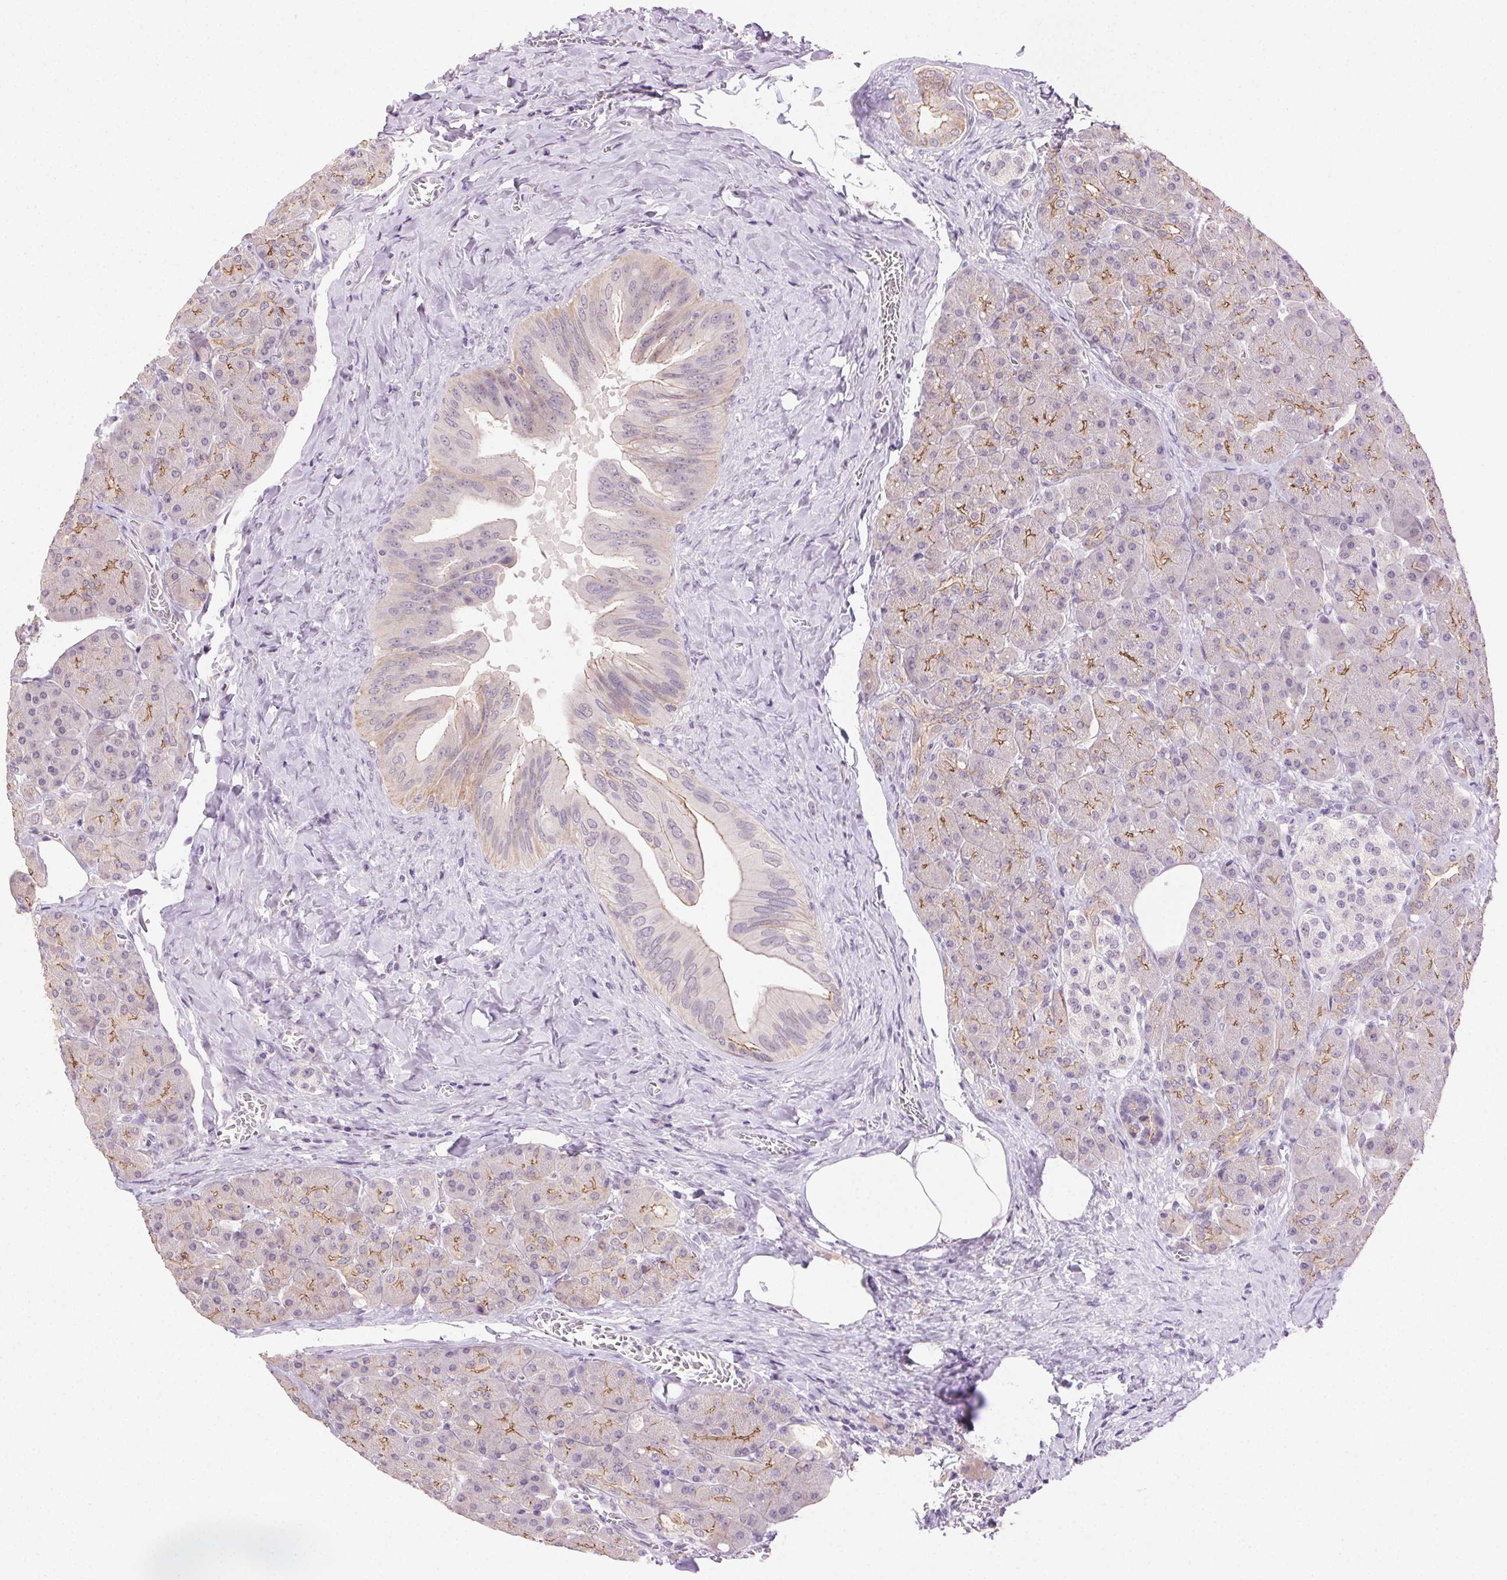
{"staining": {"intensity": "moderate", "quantity": "<25%", "location": "cytoplasmic/membranous"}, "tissue": "pancreas", "cell_type": "Exocrine glandular cells", "image_type": "normal", "snomed": [{"axis": "morphology", "description": "Normal tissue, NOS"}, {"axis": "topography", "description": "Pancreas"}], "caption": "Immunohistochemistry (DAB) staining of unremarkable human pancreas shows moderate cytoplasmic/membranous protein expression in approximately <25% of exocrine glandular cells.", "gene": "CLDN10", "patient": {"sex": "male", "age": 55}}